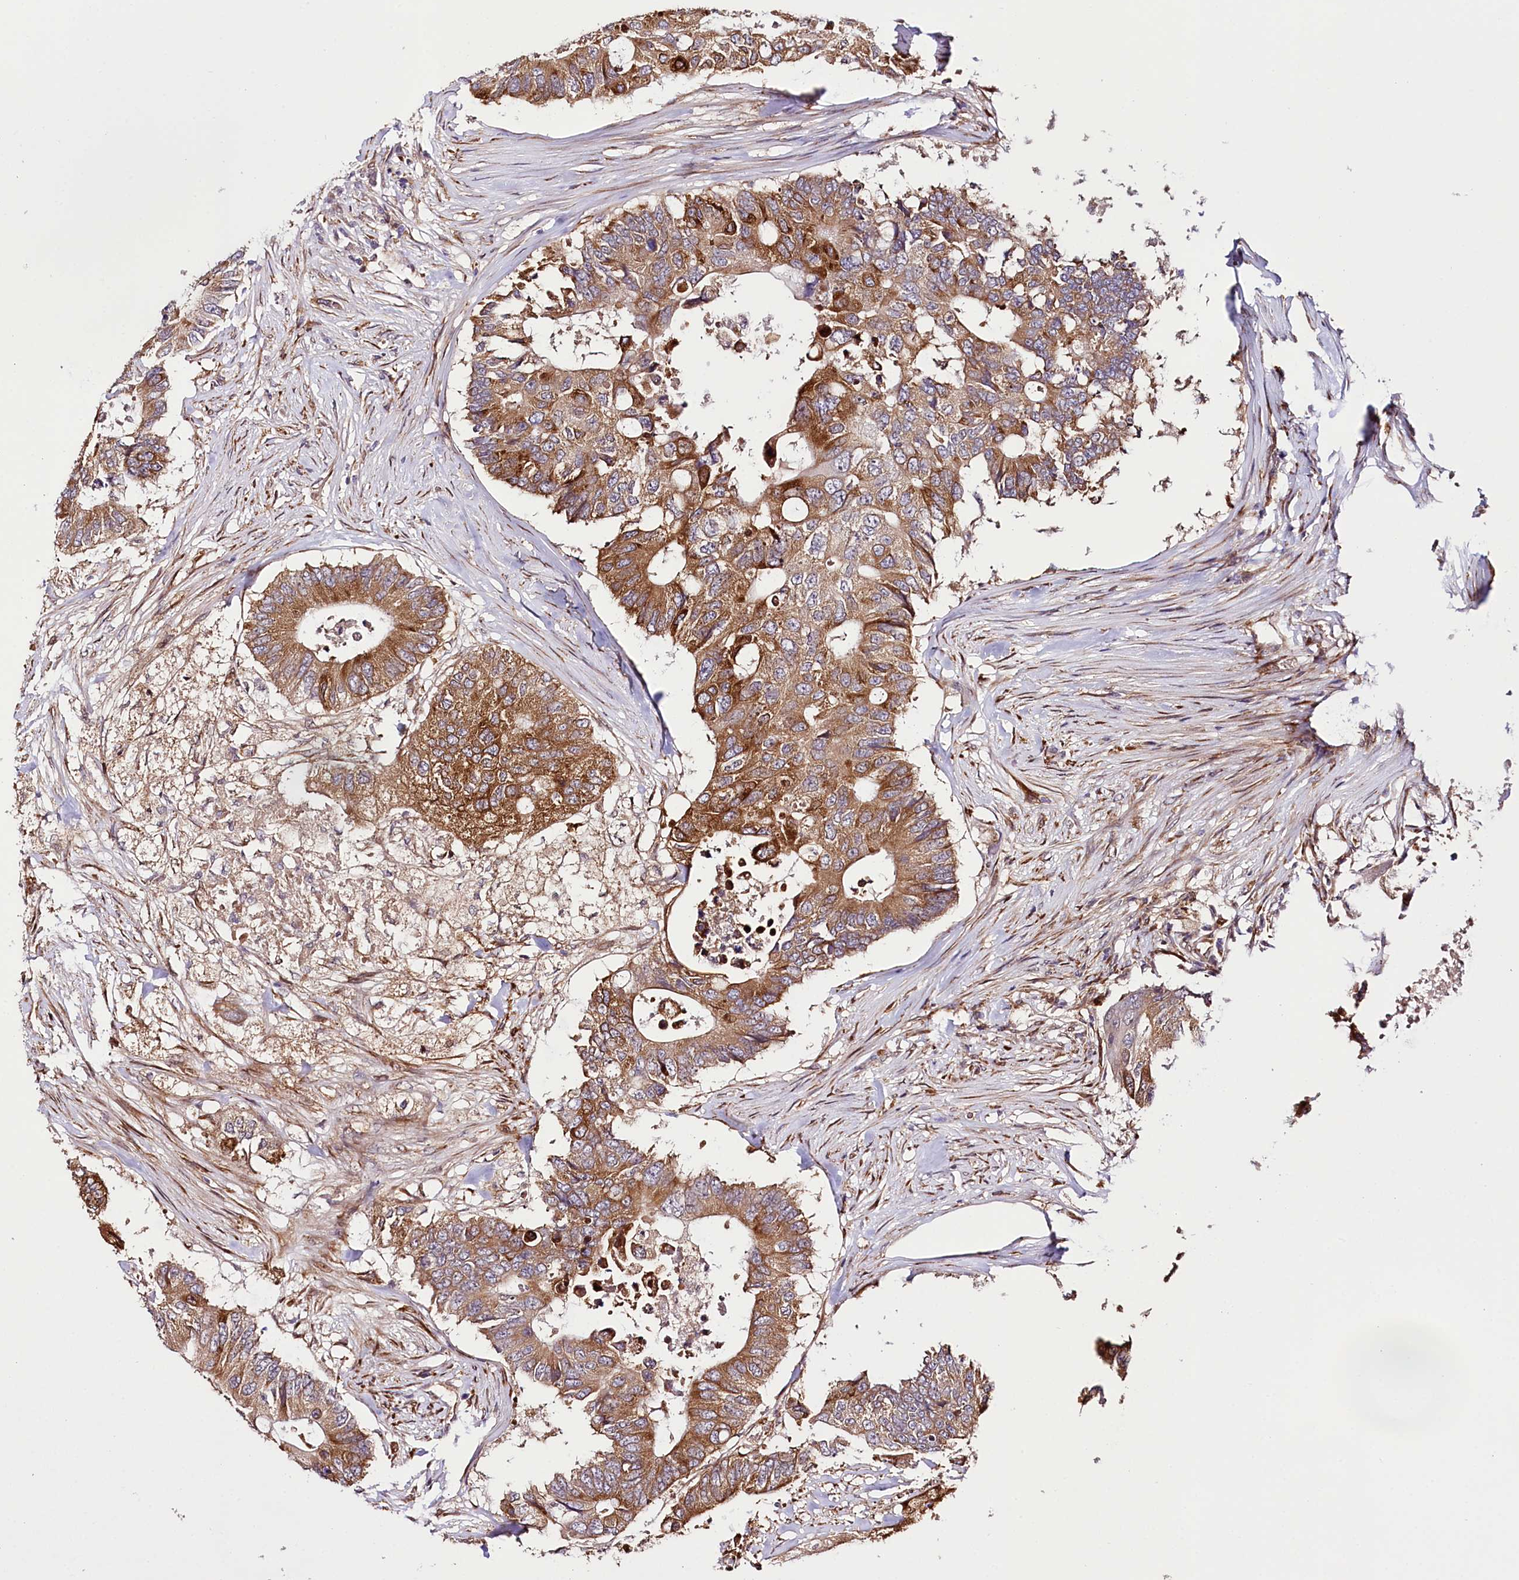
{"staining": {"intensity": "moderate", "quantity": ">75%", "location": "cytoplasmic/membranous"}, "tissue": "colorectal cancer", "cell_type": "Tumor cells", "image_type": "cancer", "snomed": [{"axis": "morphology", "description": "Adenocarcinoma, NOS"}, {"axis": "topography", "description": "Colon"}], "caption": "Brown immunohistochemical staining in colorectal cancer (adenocarcinoma) reveals moderate cytoplasmic/membranous positivity in approximately >75% of tumor cells.", "gene": "CUTC", "patient": {"sex": "male", "age": 71}}